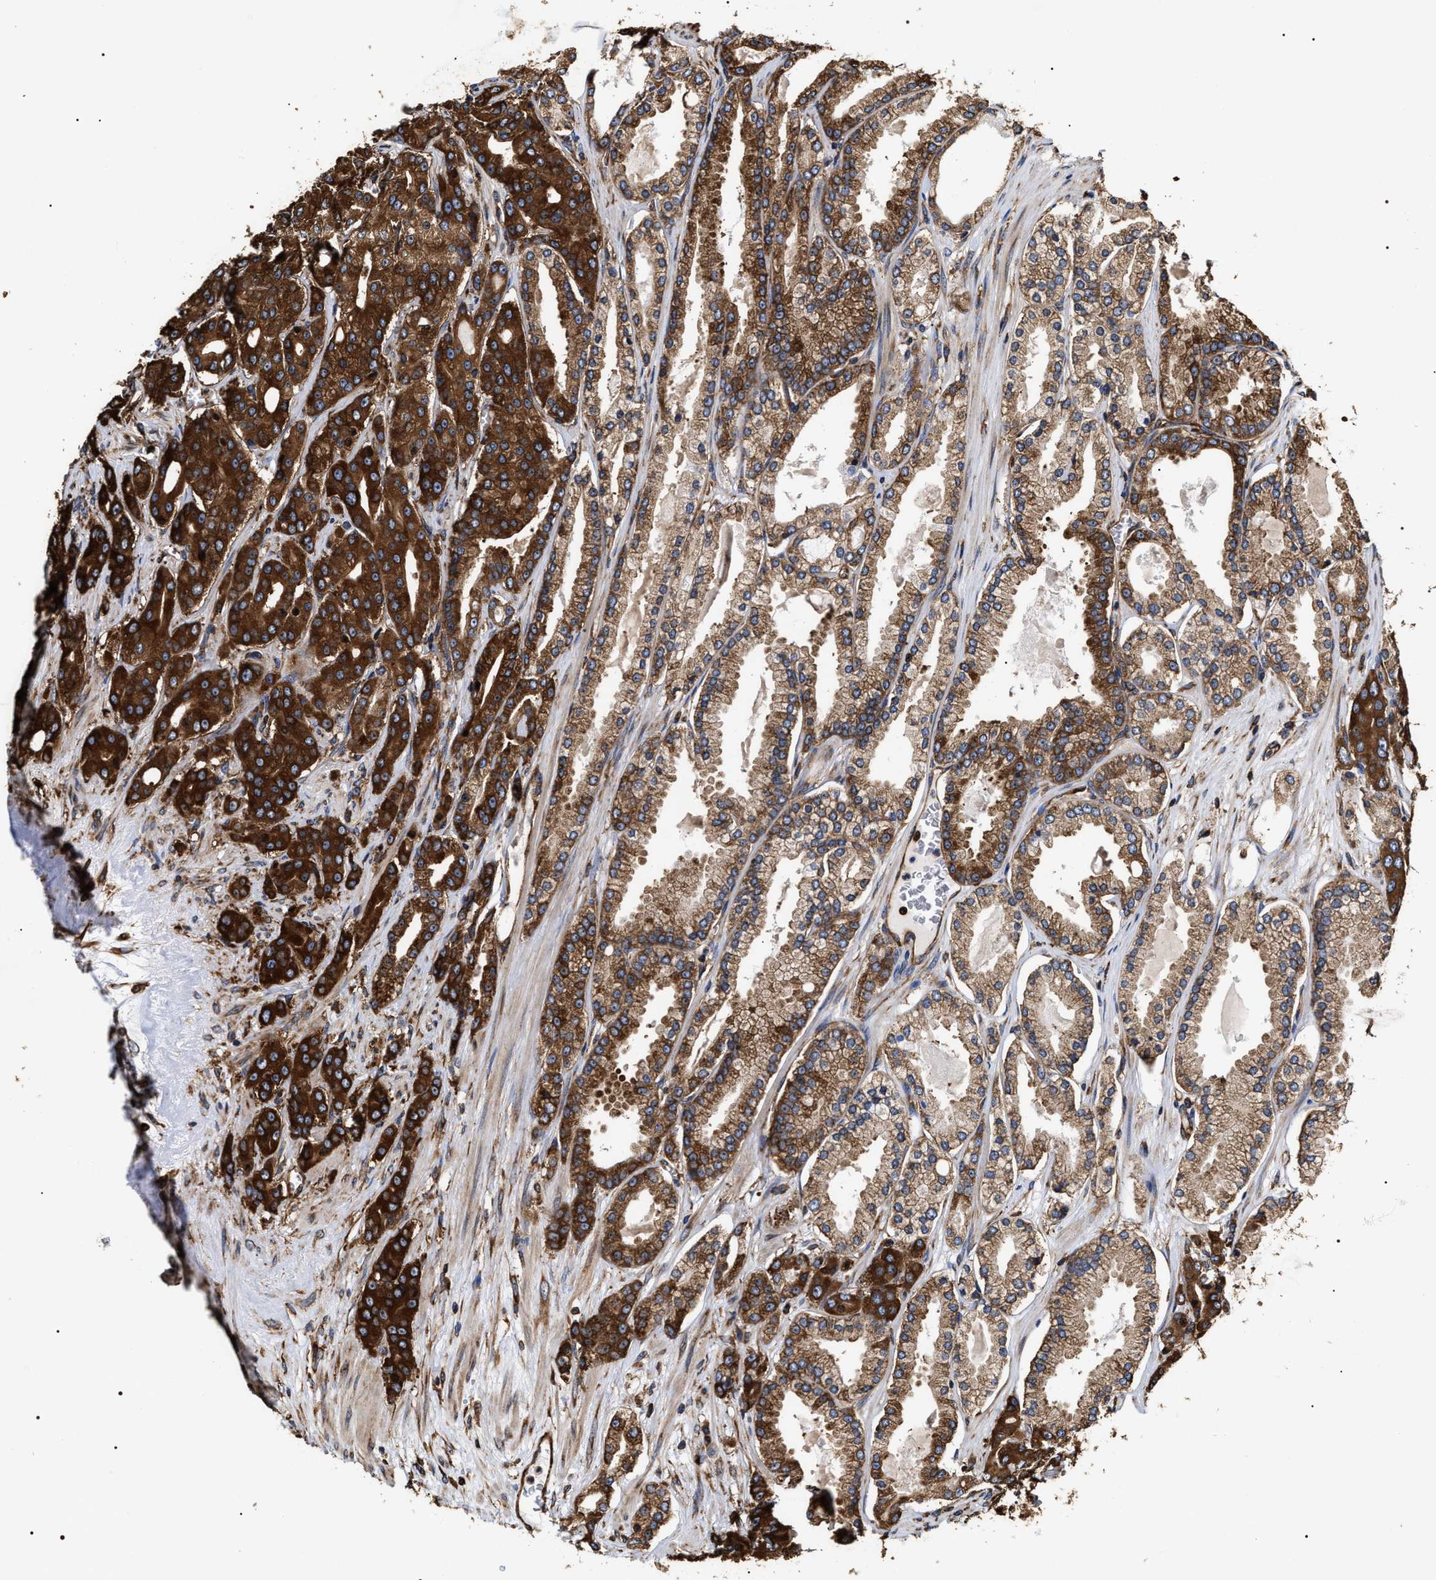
{"staining": {"intensity": "strong", "quantity": "25%-75%", "location": "cytoplasmic/membranous"}, "tissue": "prostate cancer", "cell_type": "Tumor cells", "image_type": "cancer", "snomed": [{"axis": "morphology", "description": "Adenocarcinoma, High grade"}, {"axis": "topography", "description": "Prostate"}], "caption": "Tumor cells exhibit strong cytoplasmic/membranous expression in approximately 25%-75% of cells in prostate cancer. The staining is performed using DAB brown chromogen to label protein expression. The nuclei are counter-stained blue using hematoxylin.", "gene": "SERBP1", "patient": {"sex": "male", "age": 71}}